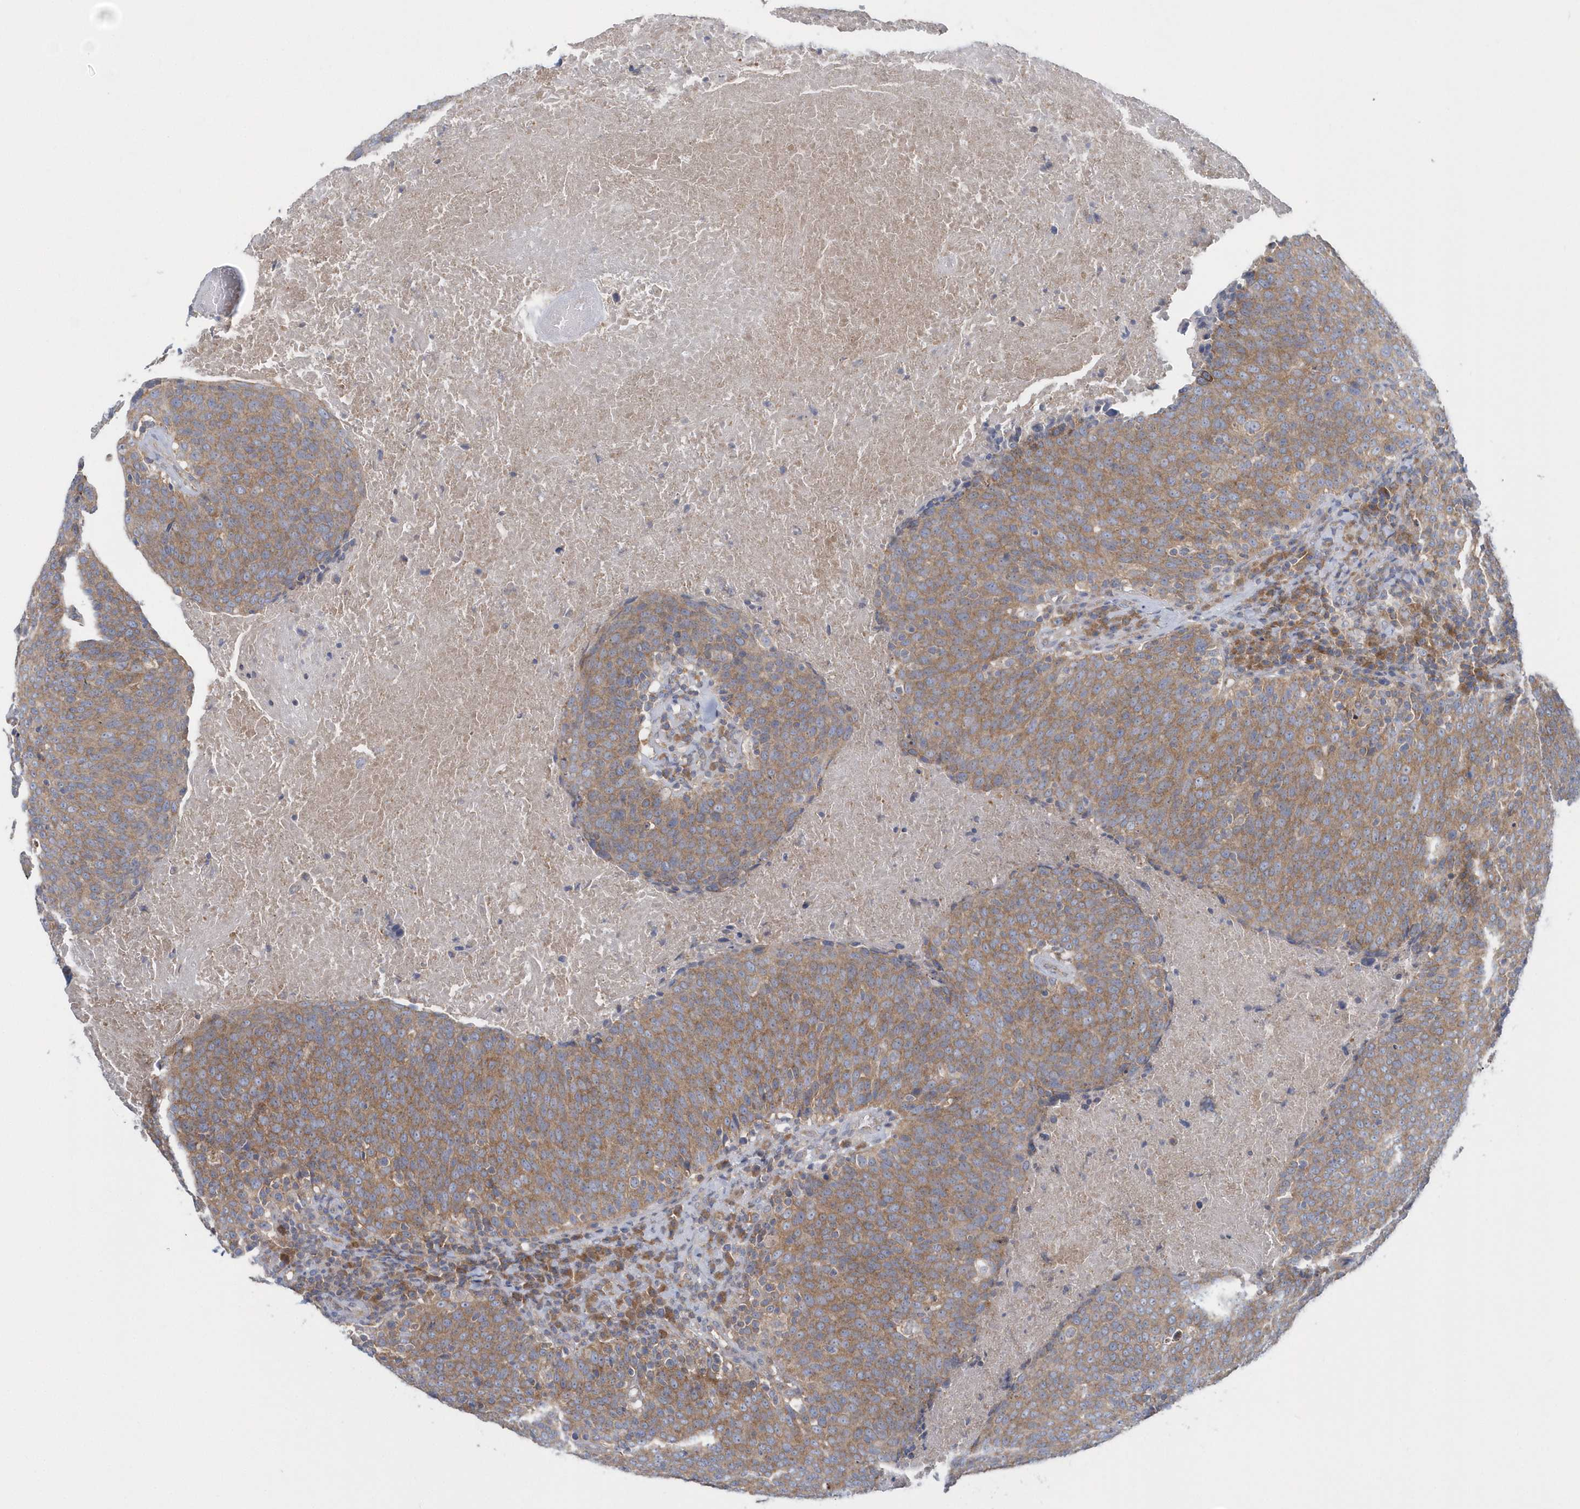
{"staining": {"intensity": "moderate", "quantity": ">75%", "location": "cytoplasmic/membranous"}, "tissue": "head and neck cancer", "cell_type": "Tumor cells", "image_type": "cancer", "snomed": [{"axis": "morphology", "description": "Squamous cell carcinoma, NOS"}, {"axis": "morphology", "description": "Squamous cell carcinoma, metastatic, NOS"}, {"axis": "topography", "description": "Lymph node"}, {"axis": "topography", "description": "Head-Neck"}], "caption": "Immunohistochemical staining of human head and neck squamous cell carcinoma demonstrates medium levels of moderate cytoplasmic/membranous protein staining in approximately >75% of tumor cells.", "gene": "EIF3C", "patient": {"sex": "male", "age": 62}}